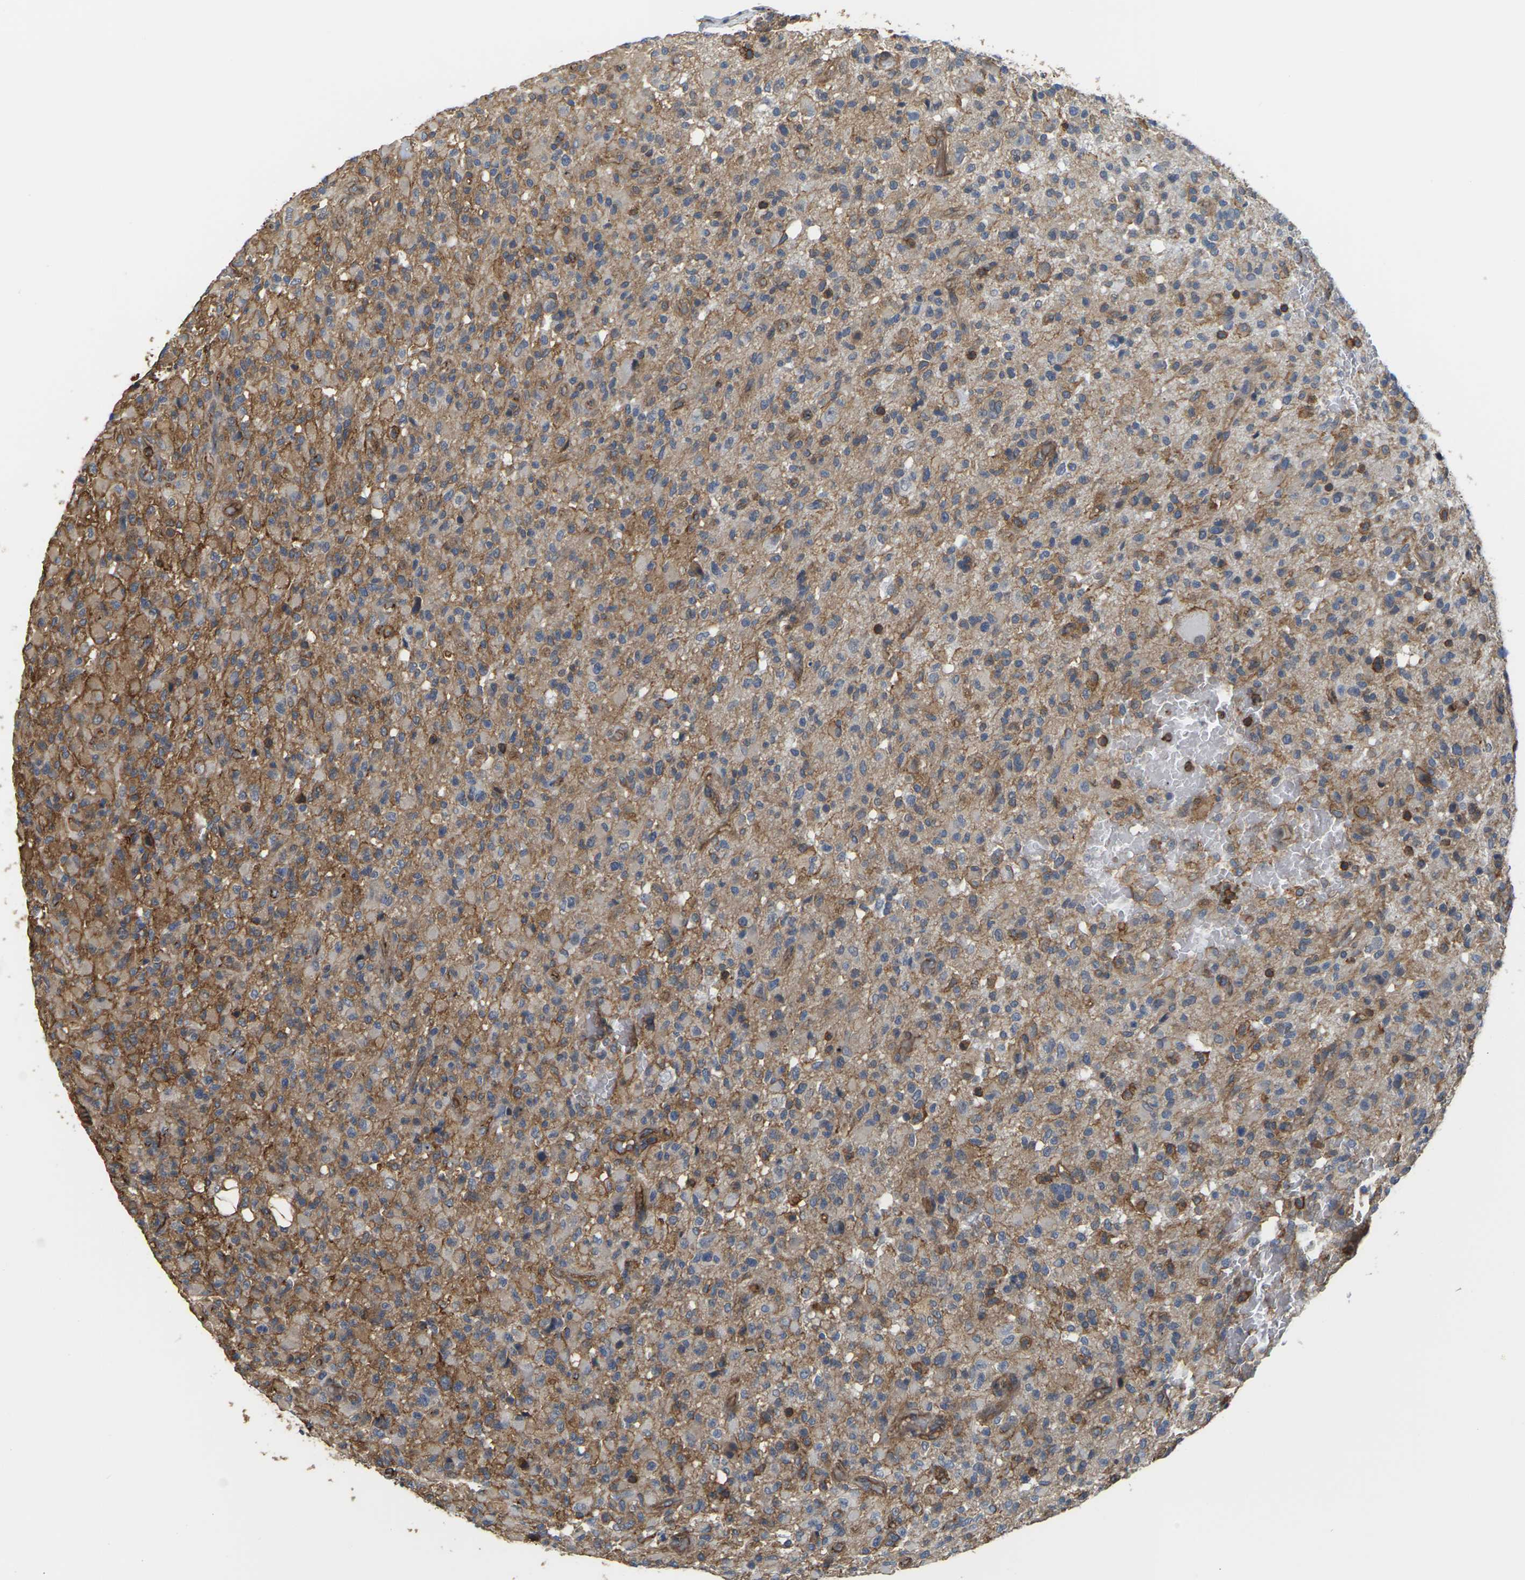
{"staining": {"intensity": "moderate", "quantity": "25%-75%", "location": "cytoplasmic/membranous"}, "tissue": "glioma", "cell_type": "Tumor cells", "image_type": "cancer", "snomed": [{"axis": "morphology", "description": "Glioma, malignant, High grade"}, {"axis": "topography", "description": "Brain"}], "caption": "A brown stain shows moderate cytoplasmic/membranous expression of a protein in human malignant glioma (high-grade) tumor cells.", "gene": "IQGAP1", "patient": {"sex": "male", "age": 71}}